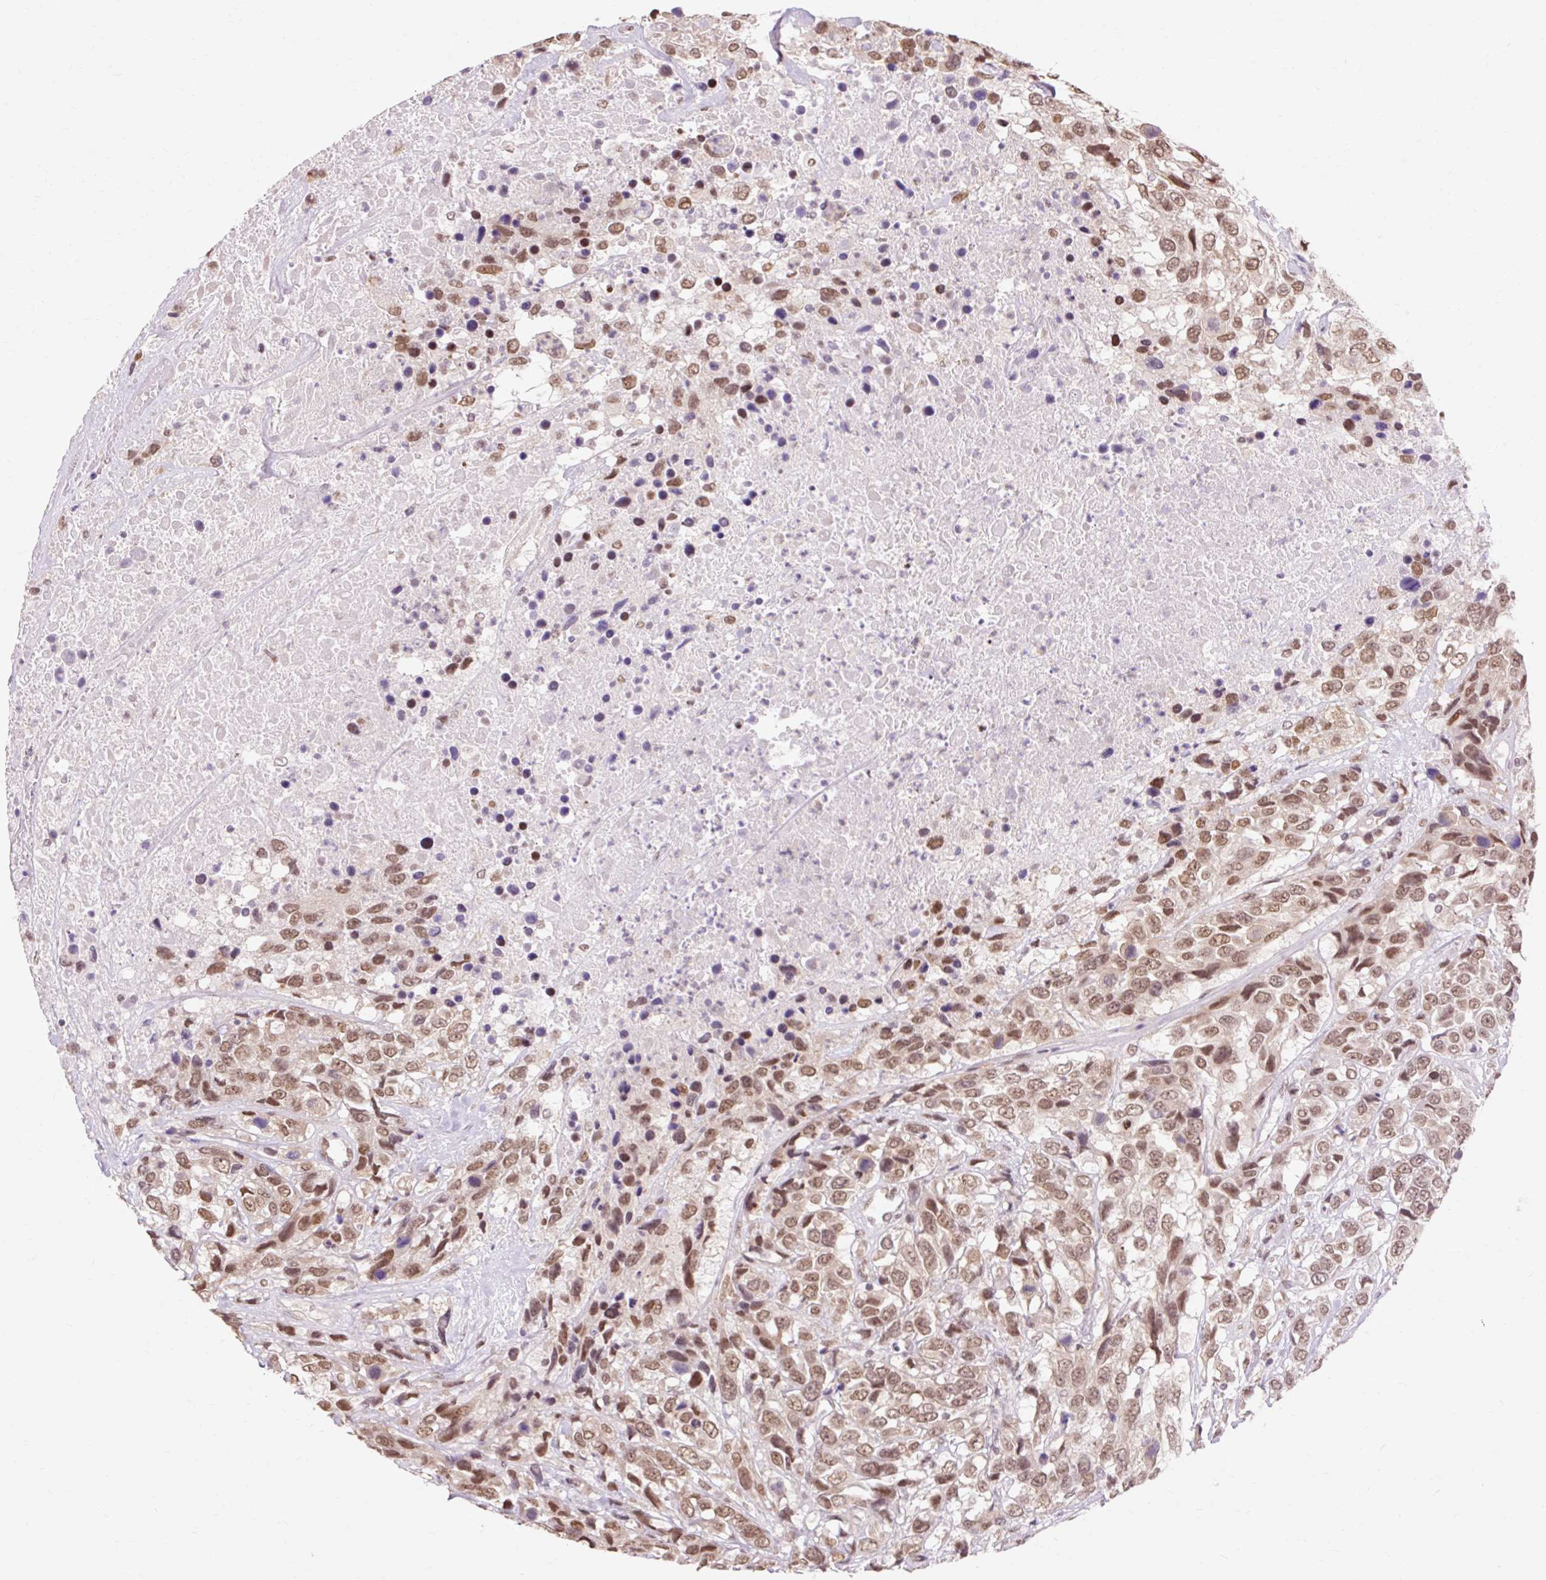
{"staining": {"intensity": "moderate", "quantity": ">75%", "location": "nuclear"}, "tissue": "urothelial cancer", "cell_type": "Tumor cells", "image_type": "cancer", "snomed": [{"axis": "morphology", "description": "Urothelial carcinoma, High grade"}, {"axis": "topography", "description": "Urinary bladder"}], "caption": "Immunohistochemistry (DAB (3,3'-diaminobenzidine)) staining of urothelial carcinoma (high-grade) demonstrates moderate nuclear protein positivity in about >75% of tumor cells. The staining is performed using DAB (3,3'-diaminobenzidine) brown chromogen to label protein expression. The nuclei are counter-stained blue using hematoxylin.", "gene": "NPIPB12", "patient": {"sex": "female", "age": 70}}